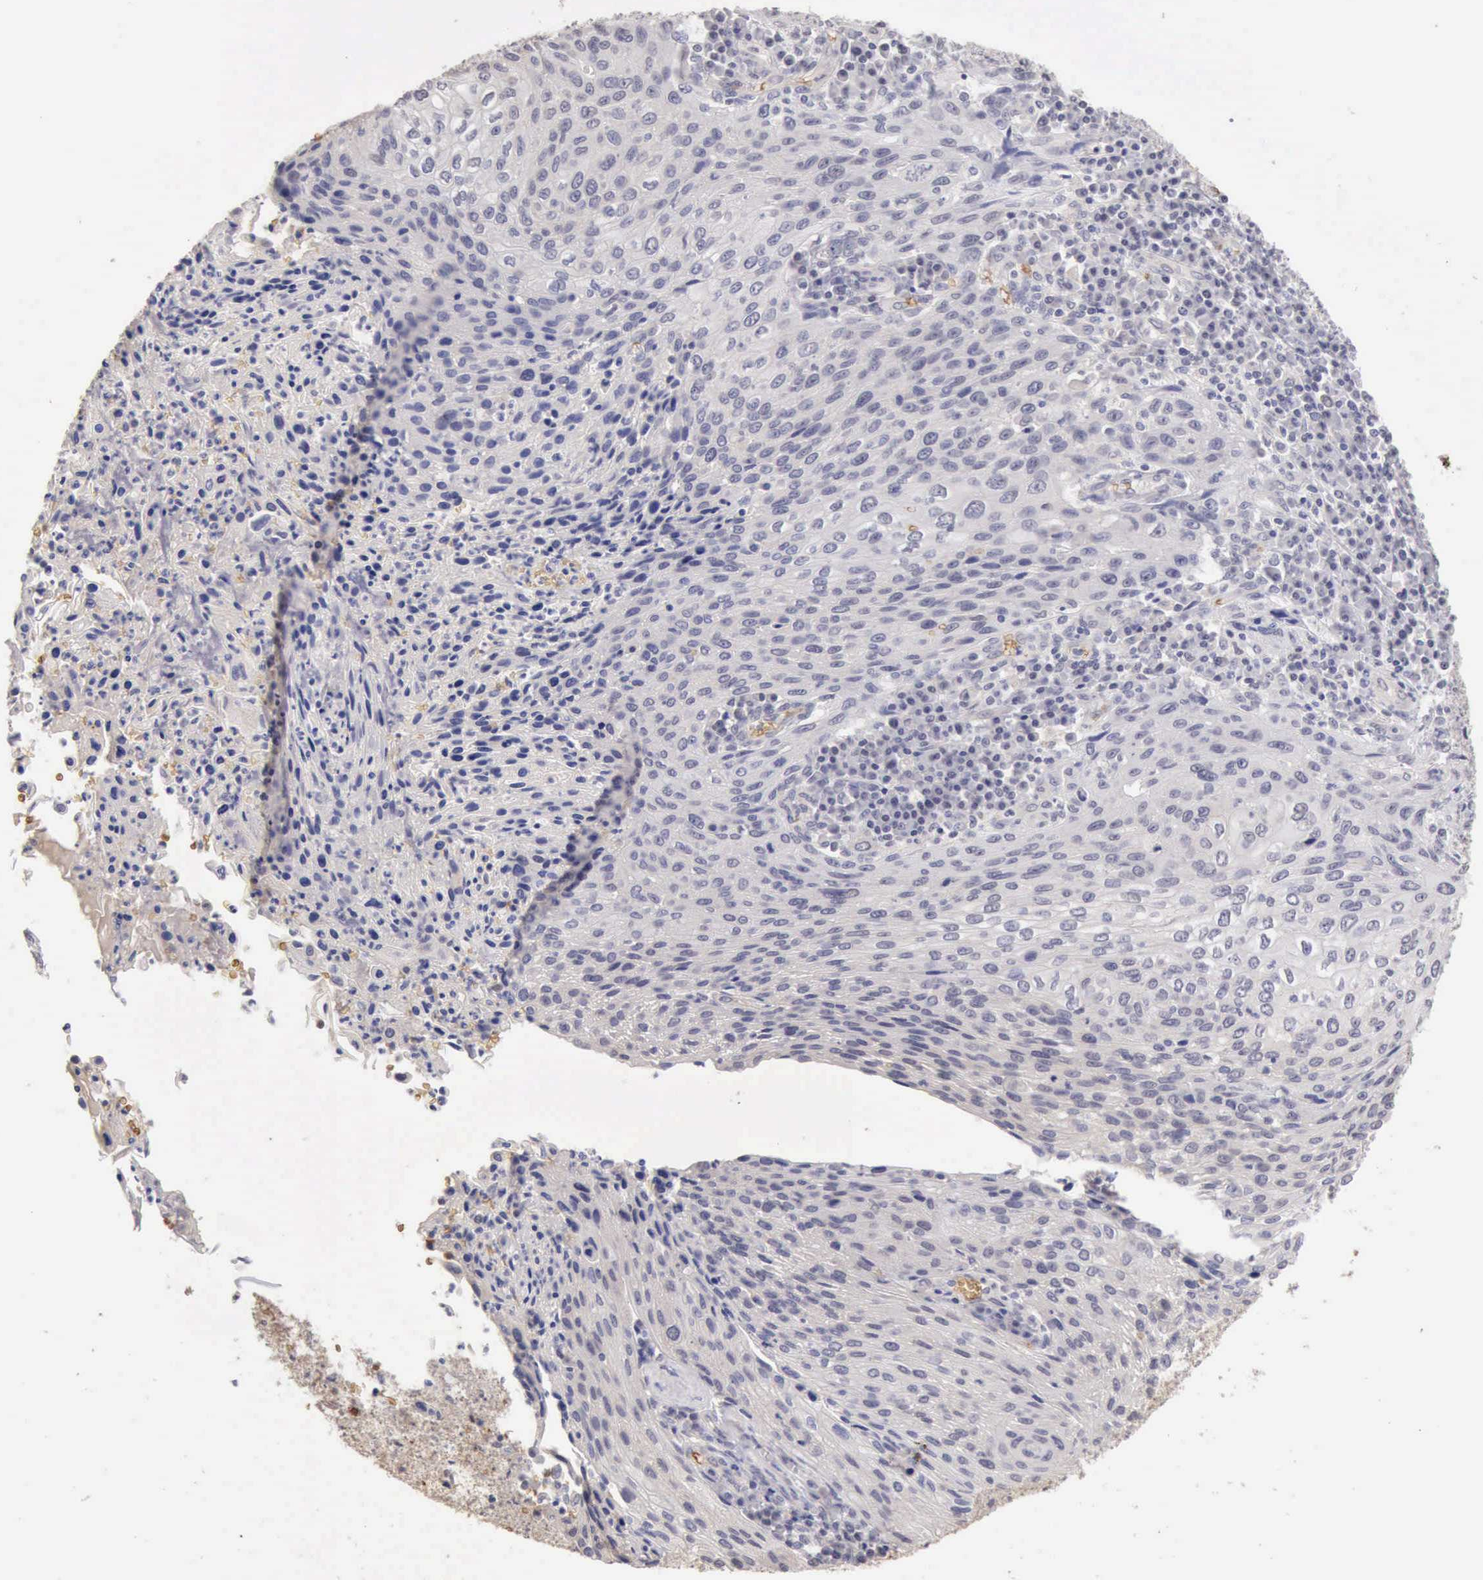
{"staining": {"intensity": "negative", "quantity": "none", "location": "none"}, "tissue": "cervical cancer", "cell_type": "Tumor cells", "image_type": "cancer", "snomed": [{"axis": "morphology", "description": "Squamous cell carcinoma, NOS"}, {"axis": "topography", "description": "Cervix"}], "caption": "IHC micrograph of cervical squamous cell carcinoma stained for a protein (brown), which demonstrates no staining in tumor cells.", "gene": "CFI", "patient": {"sex": "female", "age": 32}}